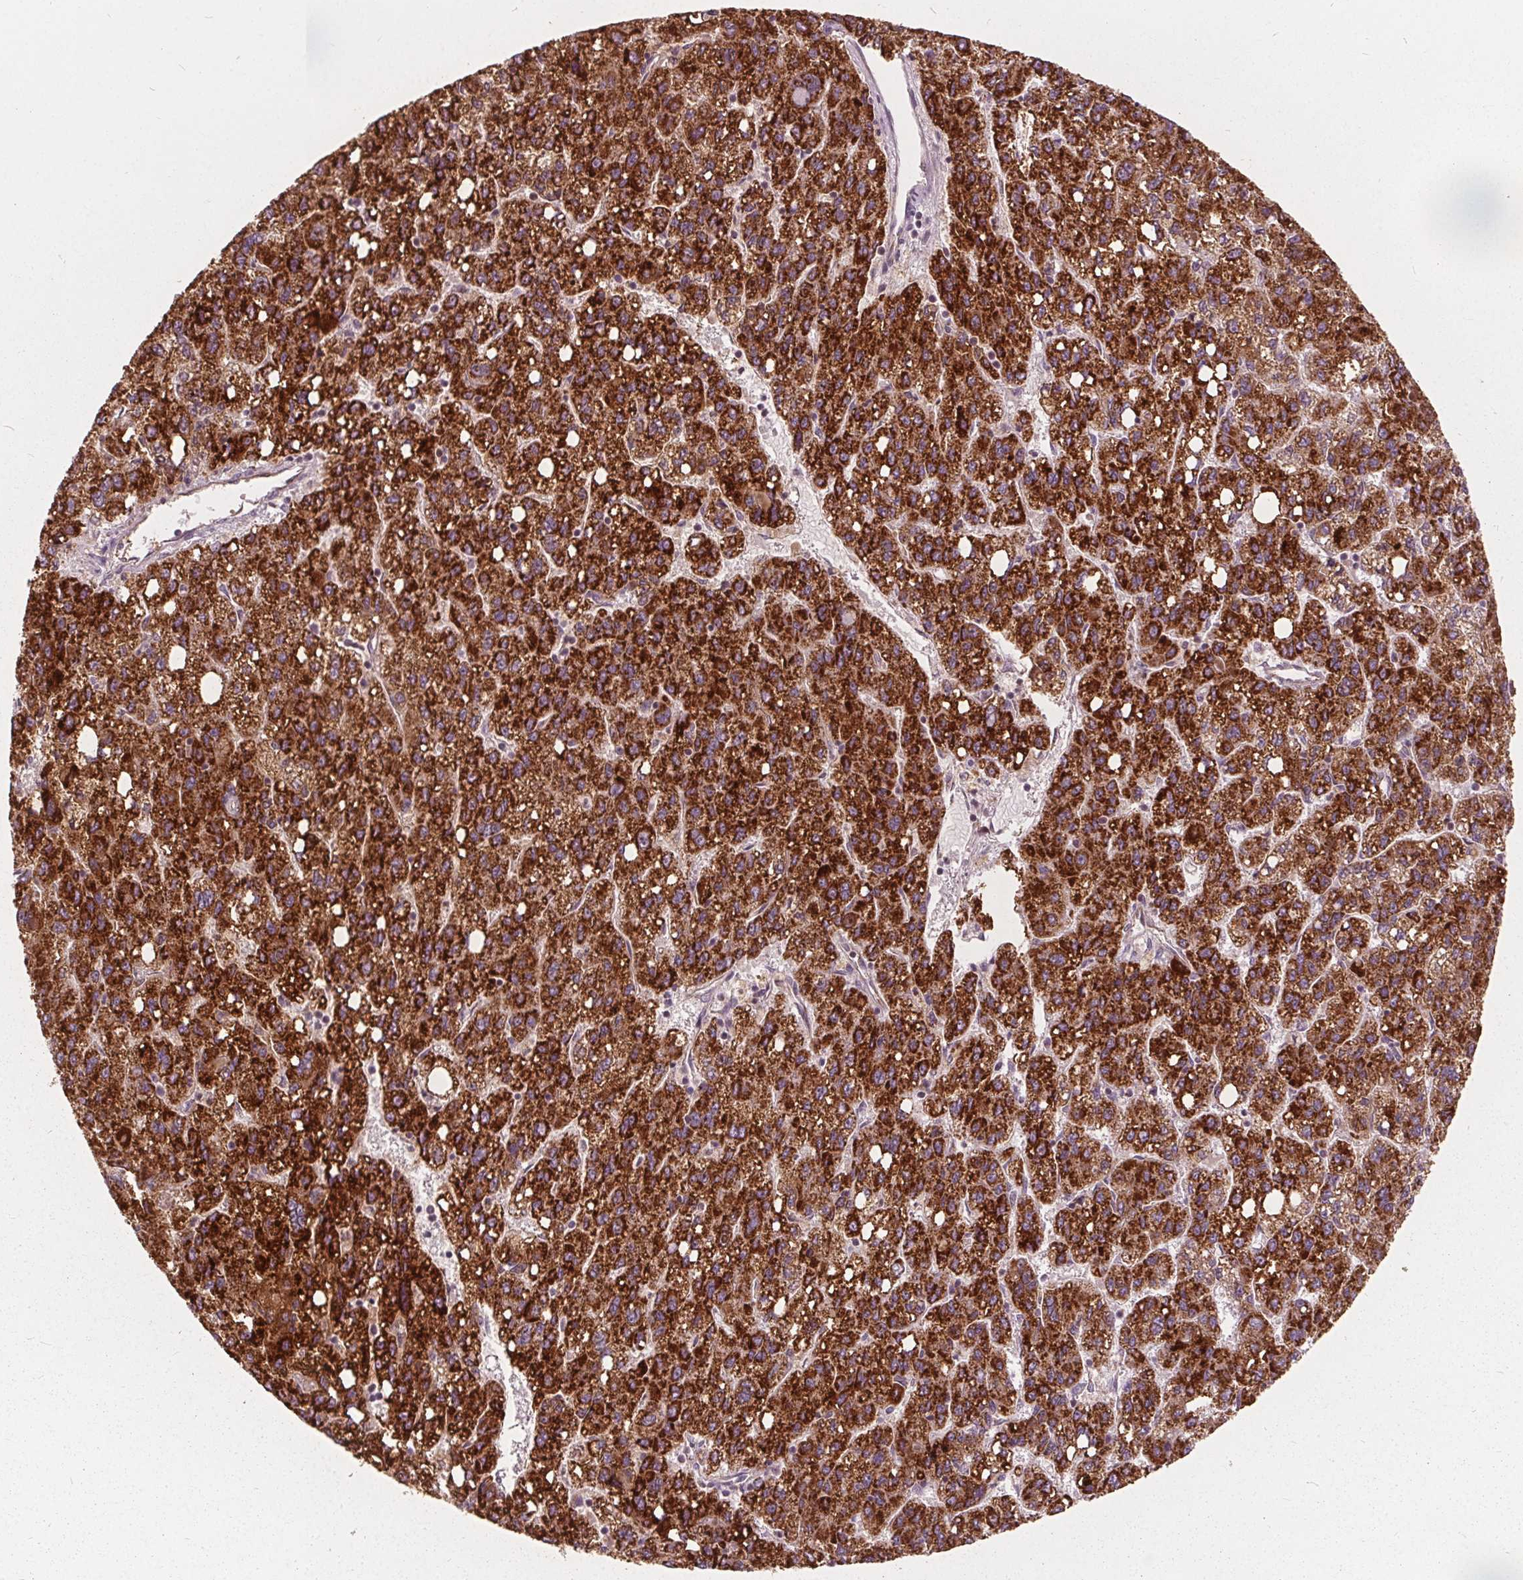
{"staining": {"intensity": "strong", "quantity": ">75%", "location": "cytoplasmic/membranous"}, "tissue": "liver cancer", "cell_type": "Tumor cells", "image_type": "cancer", "snomed": [{"axis": "morphology", "description": "Carcinoma, Hepatocellular, NOS"}, {"axis": "topography", "description": "Liver"}], "caption": "Tumor cells exhibit high levels of strong cytoplasmic/membranous expression in about >75% of cells in human liver hepatocellular carcinoma.", "gene": "ECI2", "patient": {"sex": "female", "age": 82}}